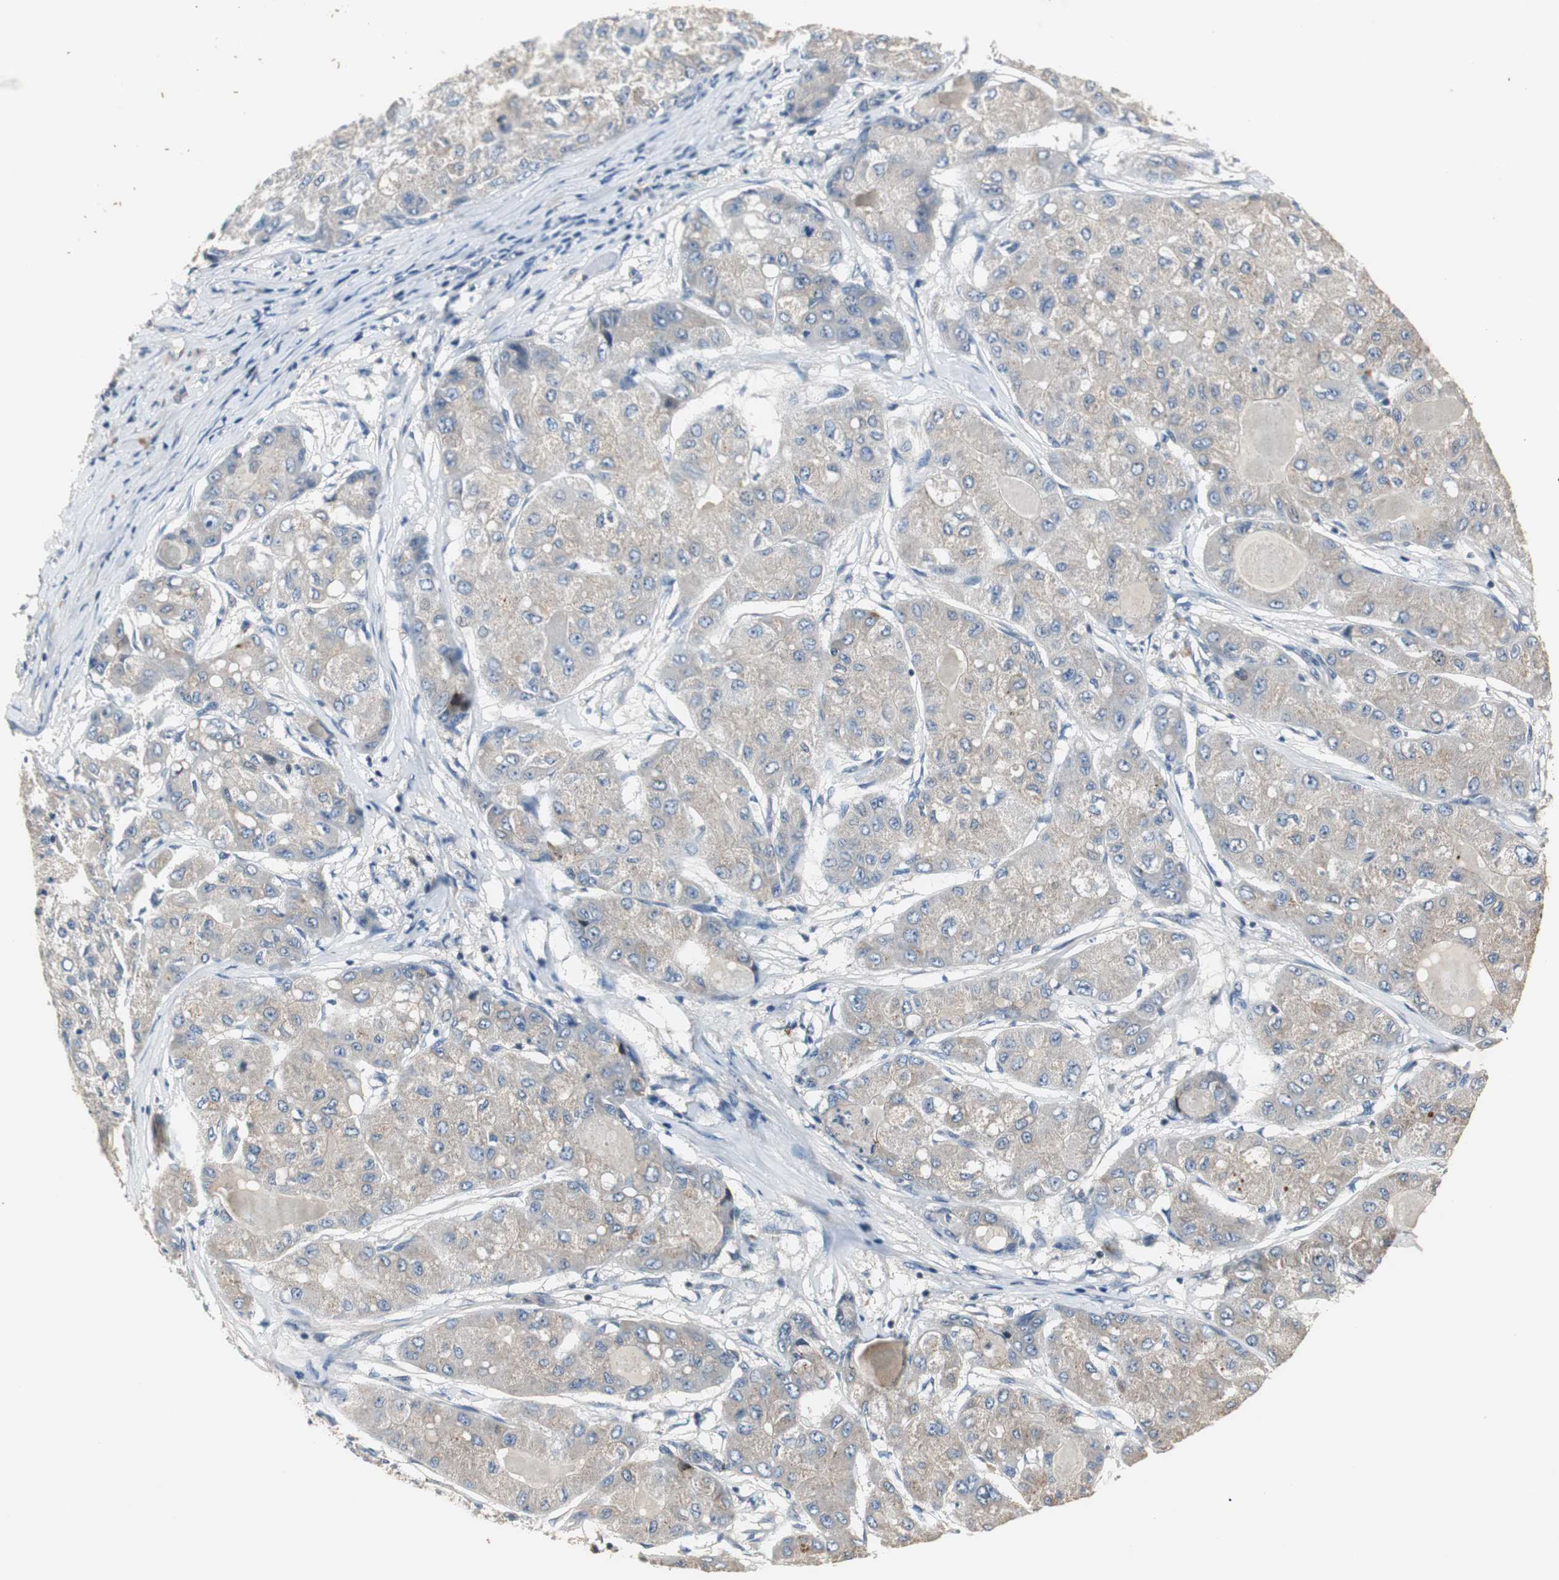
{"staining": {"intensity": "weak", "quantity": "25%-75%", "location": "cytoplasmic/membranous"}, "tissue": "liver cancer", "cell_type": "Tumor cells", "image_type": "cancer", "snomed": [{"axis": "morphology", "description": "Carcinoma, Hepatocellular, NOS"}, {"axis": "topography", "description": "Liver"}], "caption": "Protein analysis of liver cancer (hepatocellular carcinoma) tissue shows weak cytoplasmic/membranous expression in approximately 25%-75% of tumor cells.", "gene": "PTPRN2", "patient": {"sex": "male", "age": 80}}